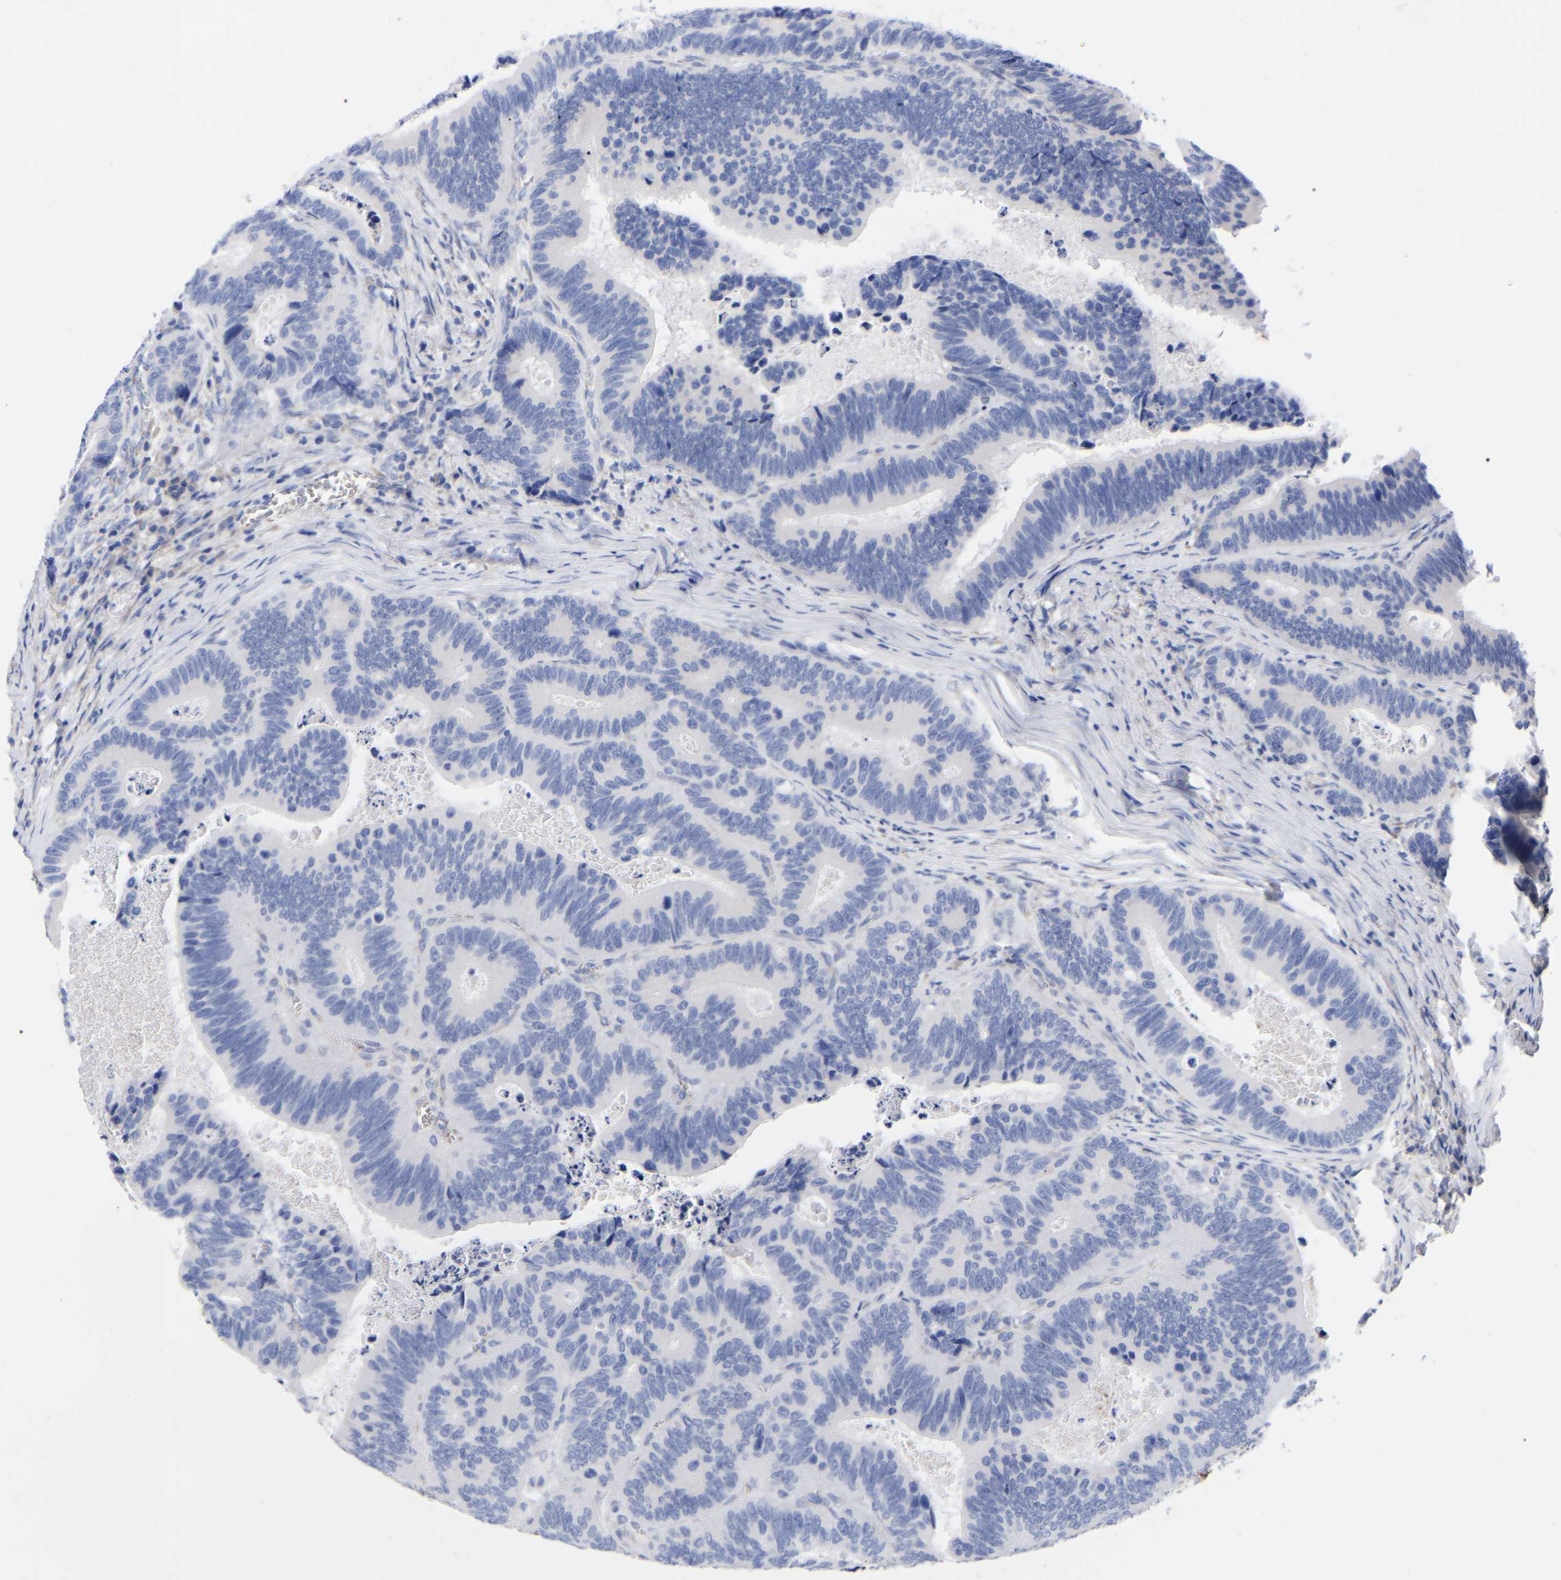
{"staining": {"intensity": "negative", "quantity": "none", "location": "none"}, "tissue": "colorectal cancer", "cell_type": "Tumor cells", "image_type": "cancer", "snomed": [{"axis": "morphology", "description": "Inflammation, NOS"}, {"axis": "morphology", "description": "Adenocarcinoma, NOS"}, {"axis": "topography", "description": "Colon"}], "caption": "Micrograph shows no protein expression in tumor cells of colorectal cancer (adenocarcinoma) tissue.", "gene": "GDF3", "patient": {"sex": "male", "age": 72}}